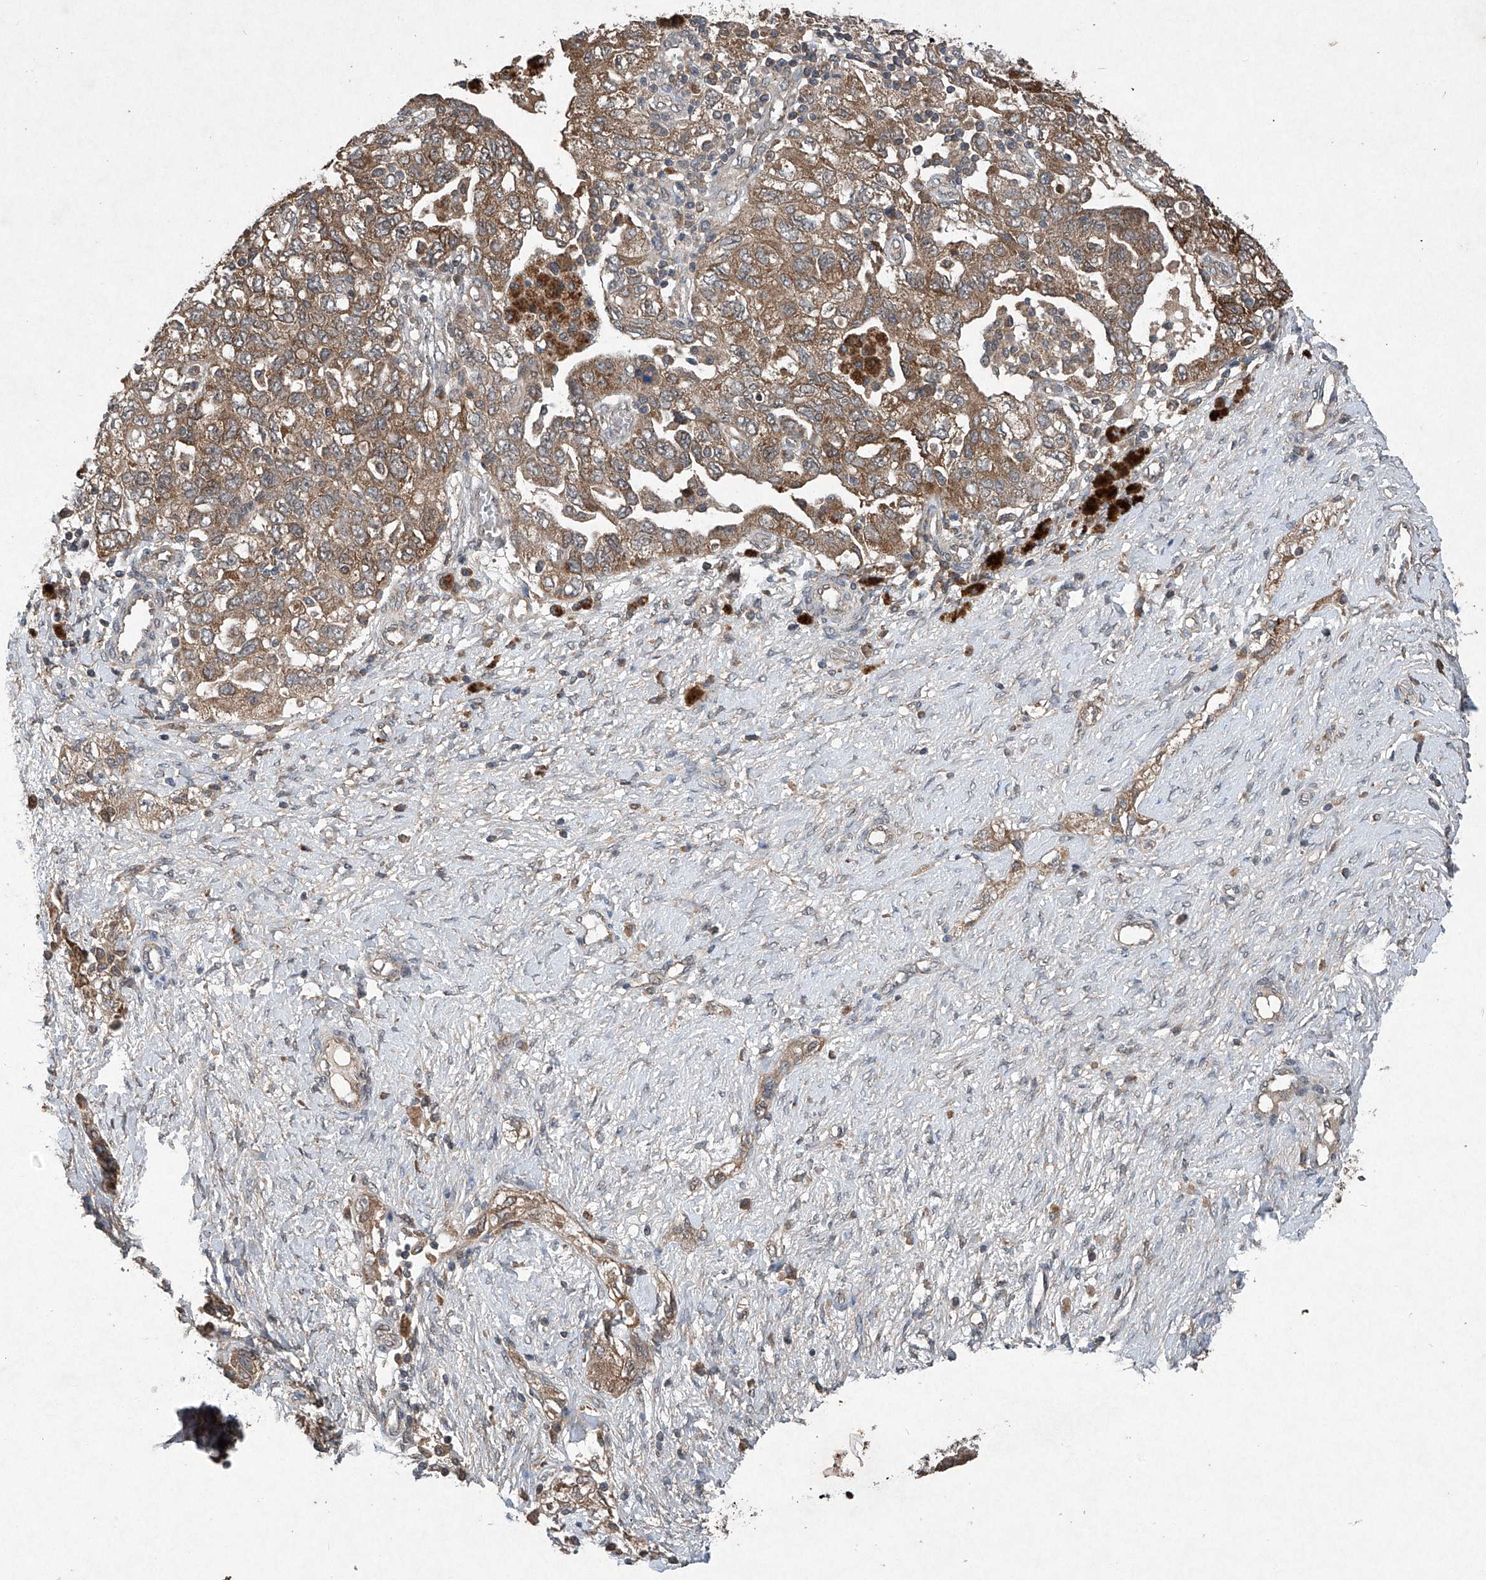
{"staining": {"intensity": "moderate", "quantity": ">75%", "location": "cytoplasmic/membranous"}, "tissue": "ovarian cancer", "cell_type": "Tumor cells", "image_type": "cancer", "snomed": [{"axis": "morphology", "description": "Carcinoma, NOS"}, {"axis": "morphology", "description": "Cystadenocarcinoma, serous, NOS"}, {"axis": "topography", "description": "Ovary"}], "caption": "Tumor cells display medium levels of moderate cytoplasmic/membranous expression in approximately >75% of cells in carcinoma (ovarian).", "gene": "SUMF2", "patient": {"sex": "female", "age": 69}}